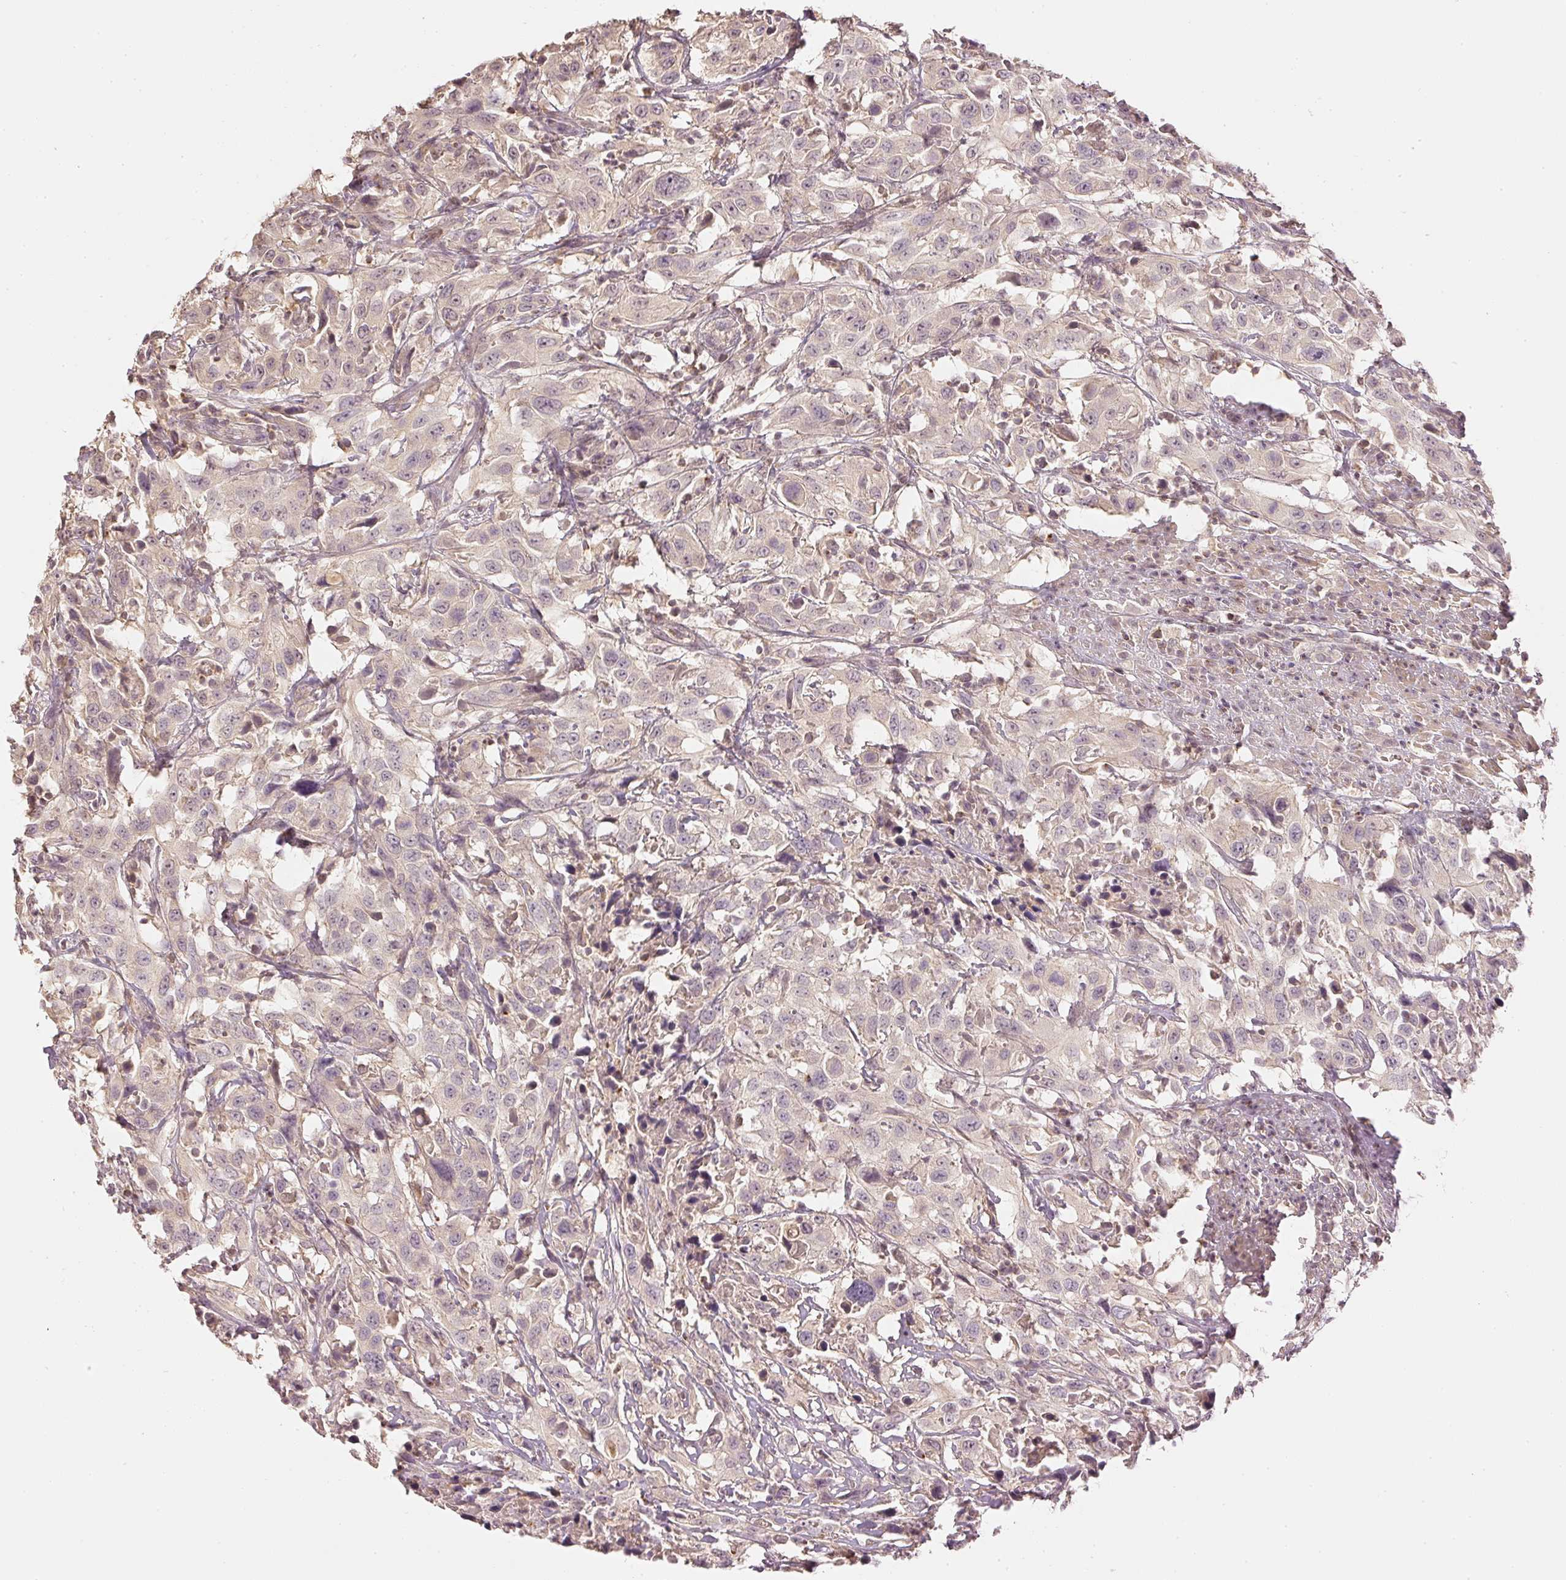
{"staining": {"intensity": "weak", "quantity": "<25%", "location": "cytoplasmic/membranous"}, "tissue": "urothelial cancer", "cell_type": "Tumor cells", "image_type": "cancer", "snomed": [{"axis": "morphology", "description": "Urothelial carcinoma, High grade"}, {"axis": "topography", "description": "Urinary bladder"}], "caption": "Tumor cells are negative for protein expression in human urothelial cancer.", "gene": "GZMA", "patient": {"sex": "male", "age": 61}}